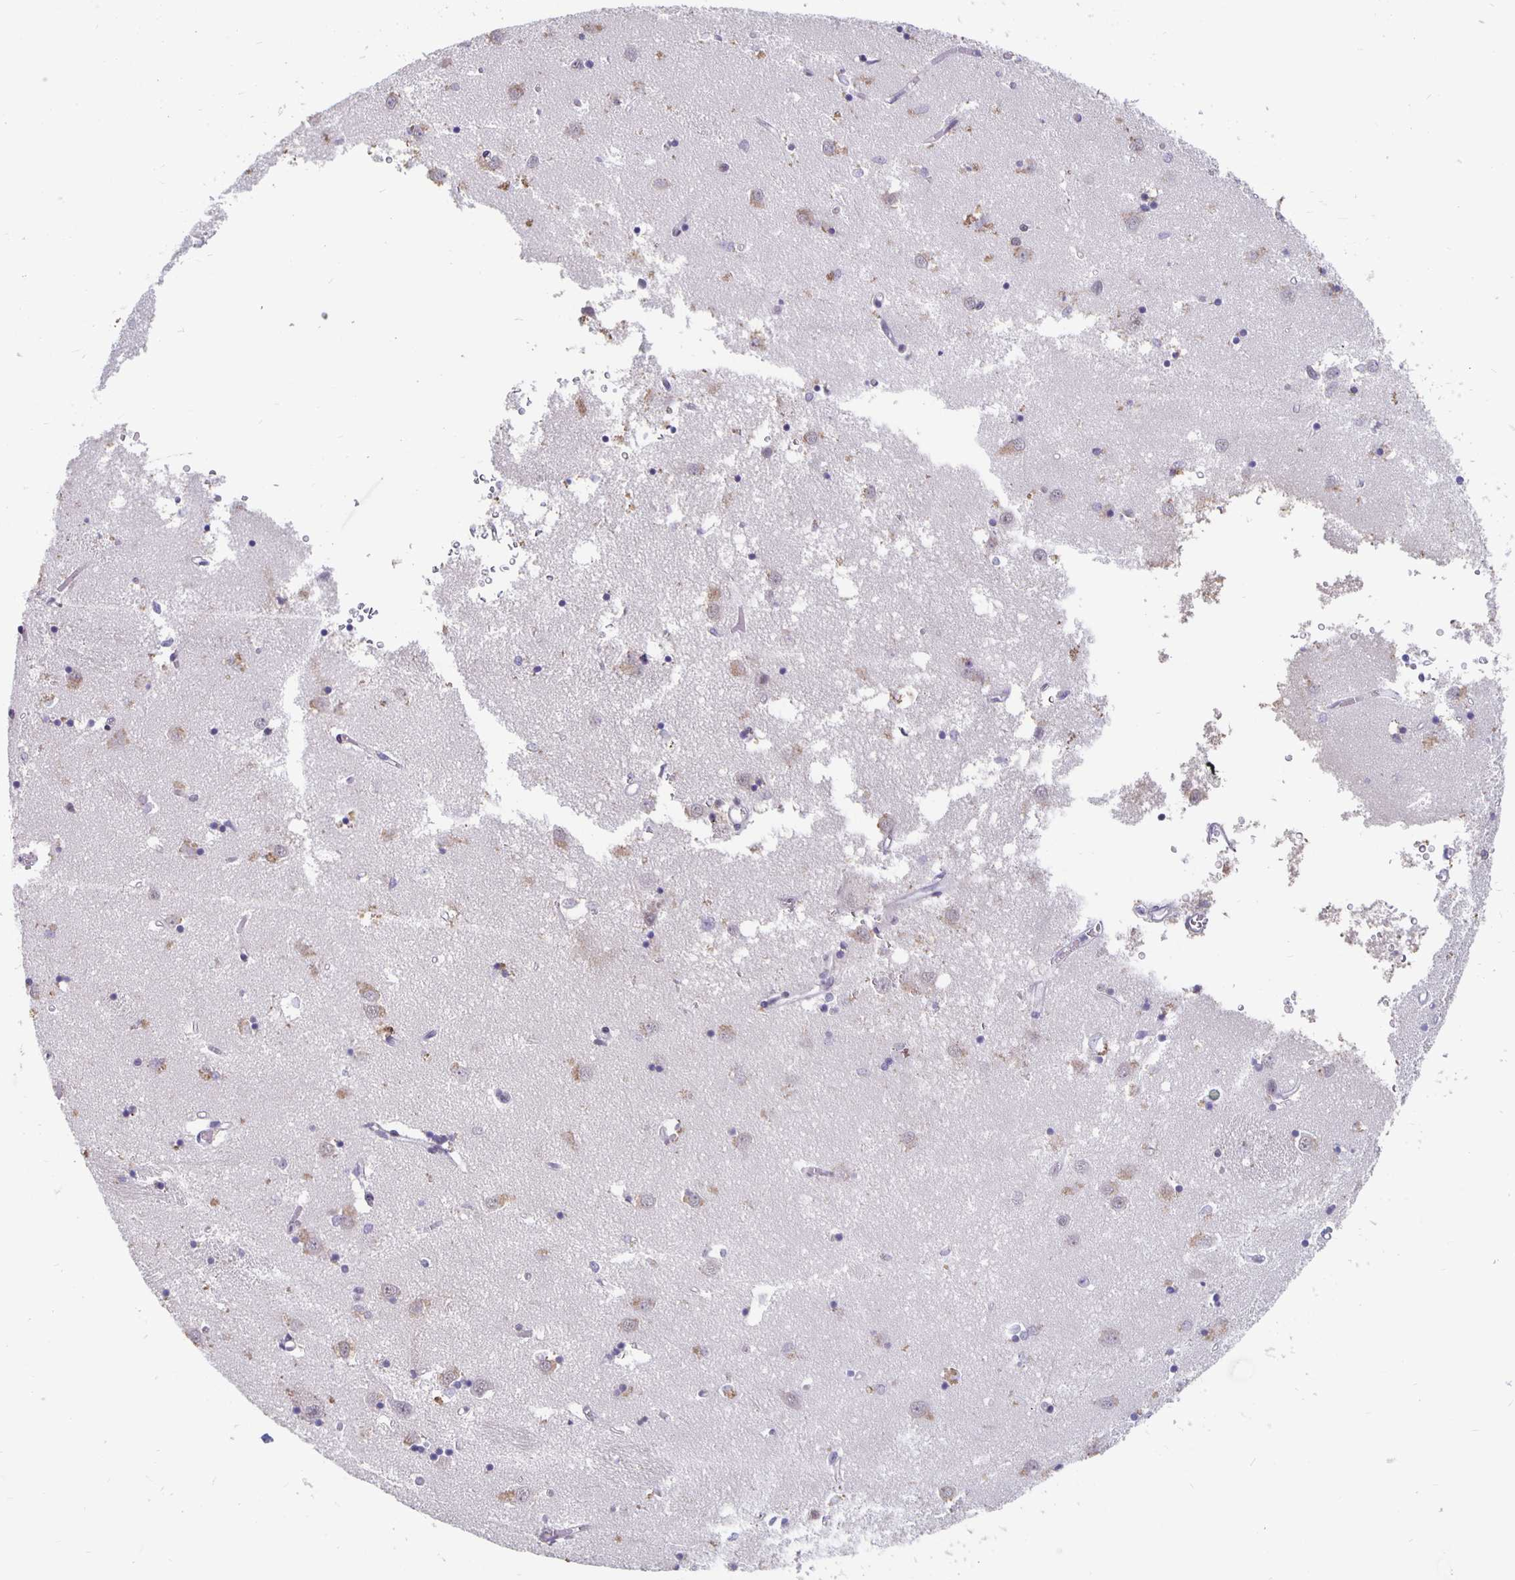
{"staining": {"intensity": "negative", "quantity": "none", "location": "none"}, "tissue": "caudate", "cell_type": "Glial cells", "image_type": "normal", "snomed": [{"axis": "morphology", "description": "Normal tissue, NOS"}, {"axis": "topography", "description": "Lateral ventricle wall"}], "caption": "Immunohistochemistry (IHC) micrograph of unremarkable human caudate stained for a protein (brown), which shows no staining in glial cells. (DAB immunohistochemistry (IHC), high magnification).", "gene": "ZNF691", "patient": {"sex": "male", "age": 70}}